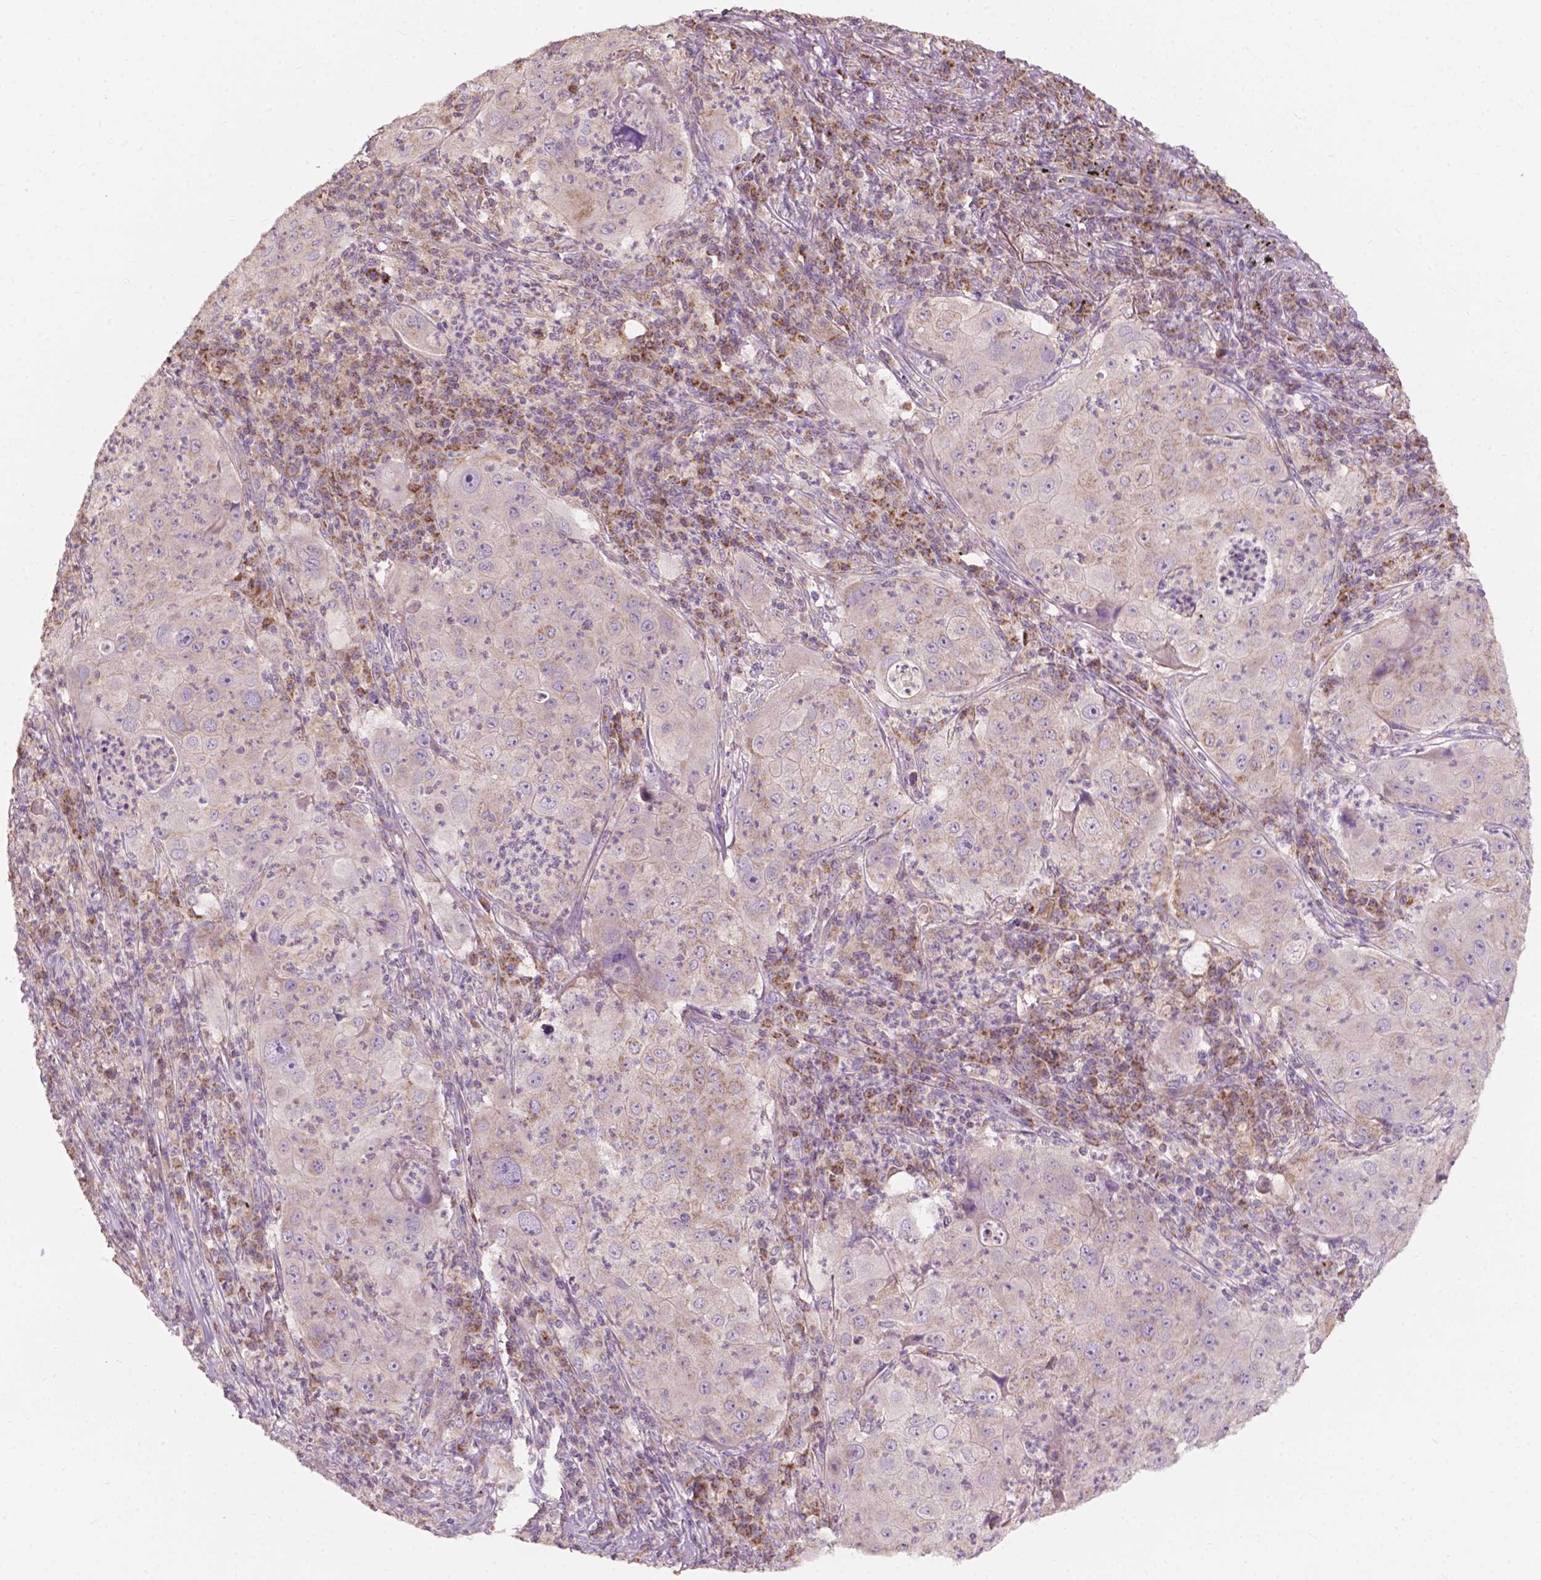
{"staining": {"intensity": "weak", "quantity": "<25%", "location": "cytoplasmic/membranous"}, "tissue": "lung cancer", "cell_type": "Tumor cells", "image_type": "cancer", "snomed": [{"axis": "morphology", "description": "Squamous cell carcinoma, NOS"}, {"axis": "topography", "description": "Lung"}], "caption": "The immunohistochemistry histopathology image has no significant staining in tumor cells of lung squamous cell carcinoma tissue. (DAB (3,3'-diaminobenzidine) IHC, high magnification).", "gene": "NDUFA10", "patient": {"sex": "female", "age": 59}}